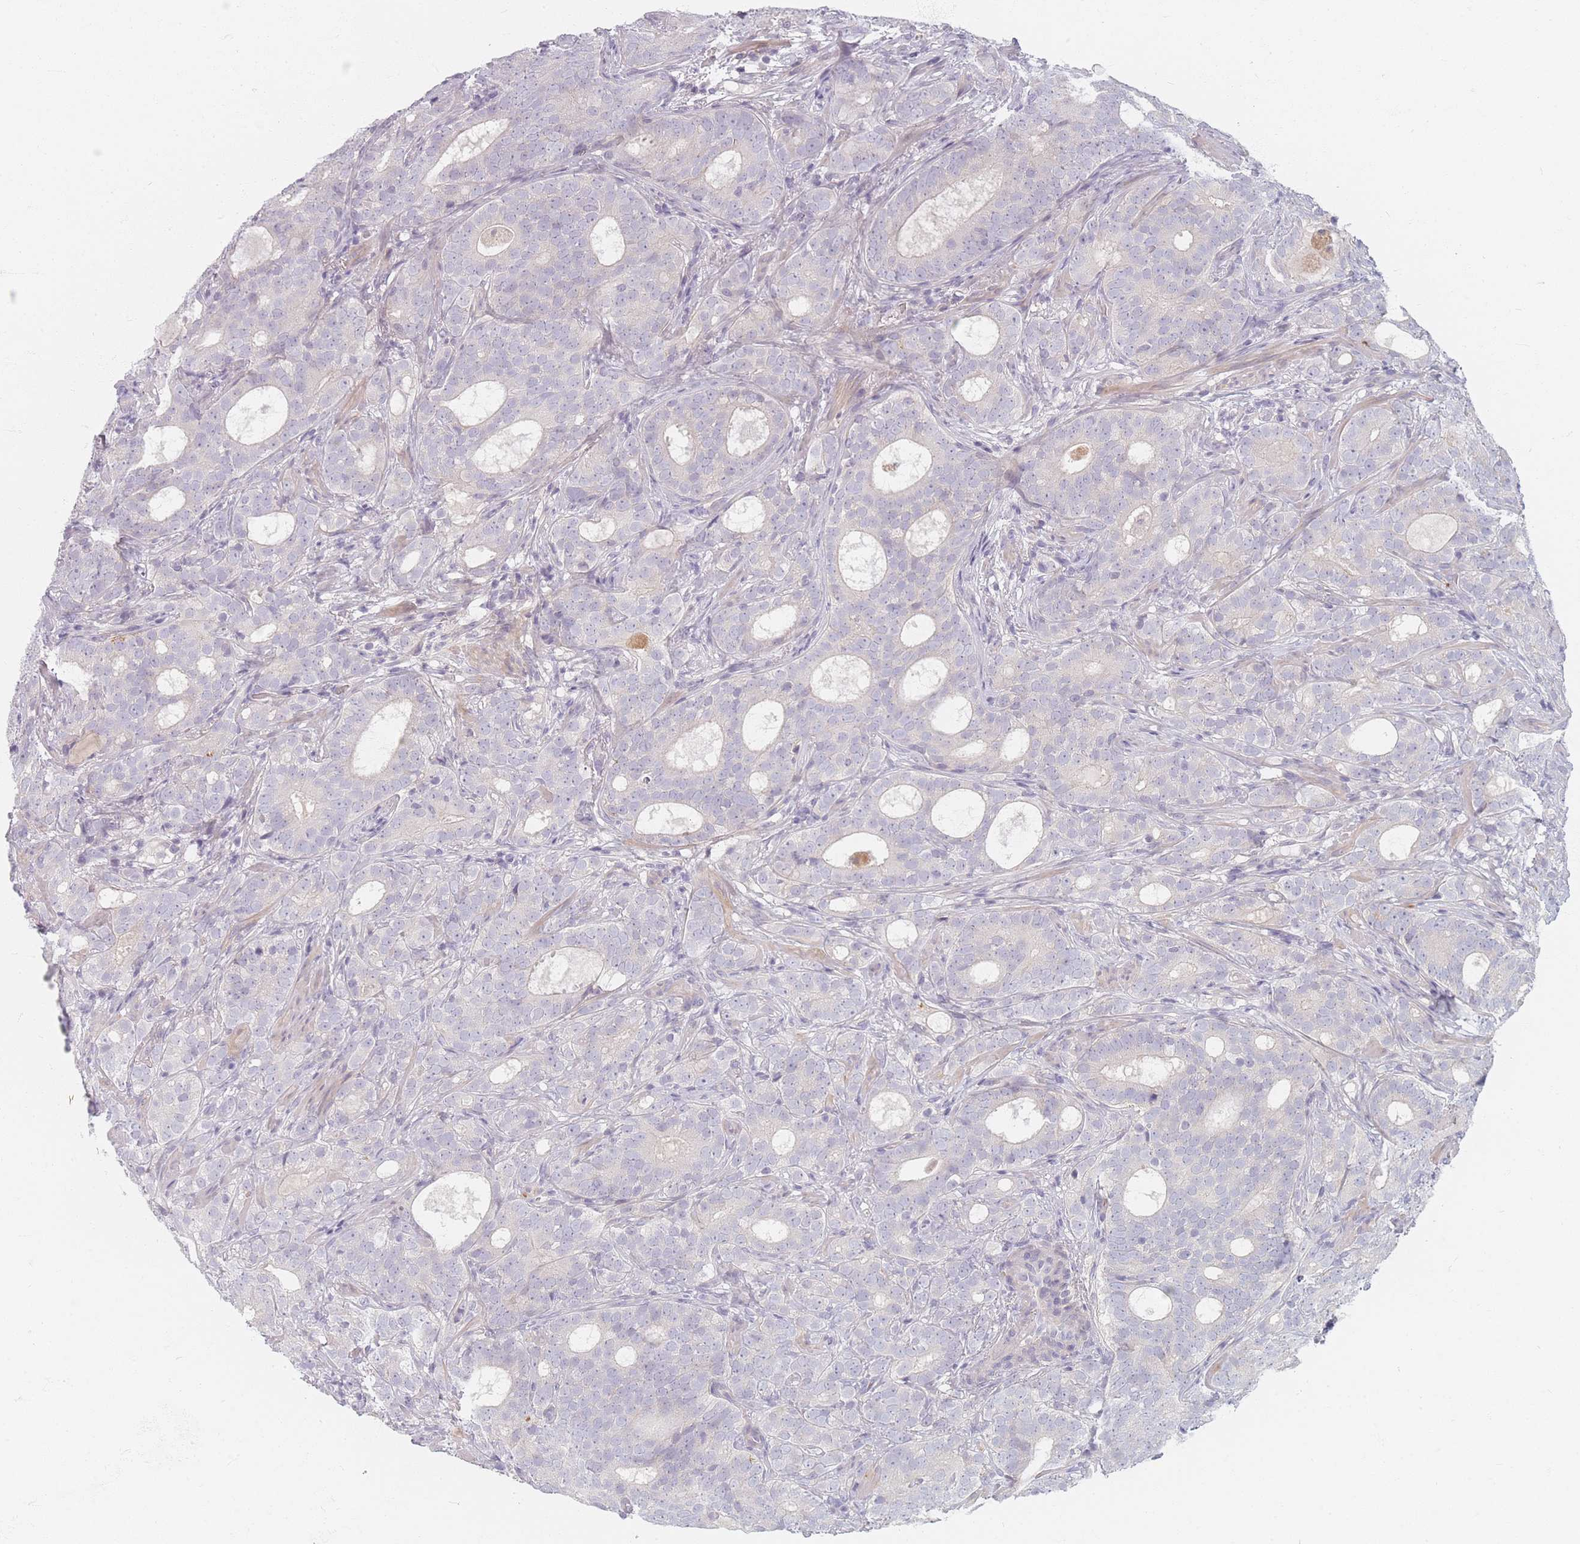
{"staining": {"intensity": "negative", "quantity": "none", "location": "none"}, "tissue": "prostate cancer", "cell_type": "Tumor cells", "image_type": "cancer", "snomed": [{"axis": "morphology", "description": "Adenocarcinoma, High grade"}, {"axis": "topography", "description": "Prostate"}], "caption": "Tumor cells show no significant positivity in prostate cancer (adenocarcinoma (high-grade)). (DAB (3,3'-diaminobenzidine) immunohistochemistry visualized using brightfield microscopy, high magnification).", "gene": "TMOD1", "patient": {"sex": "male", "age": 64}}